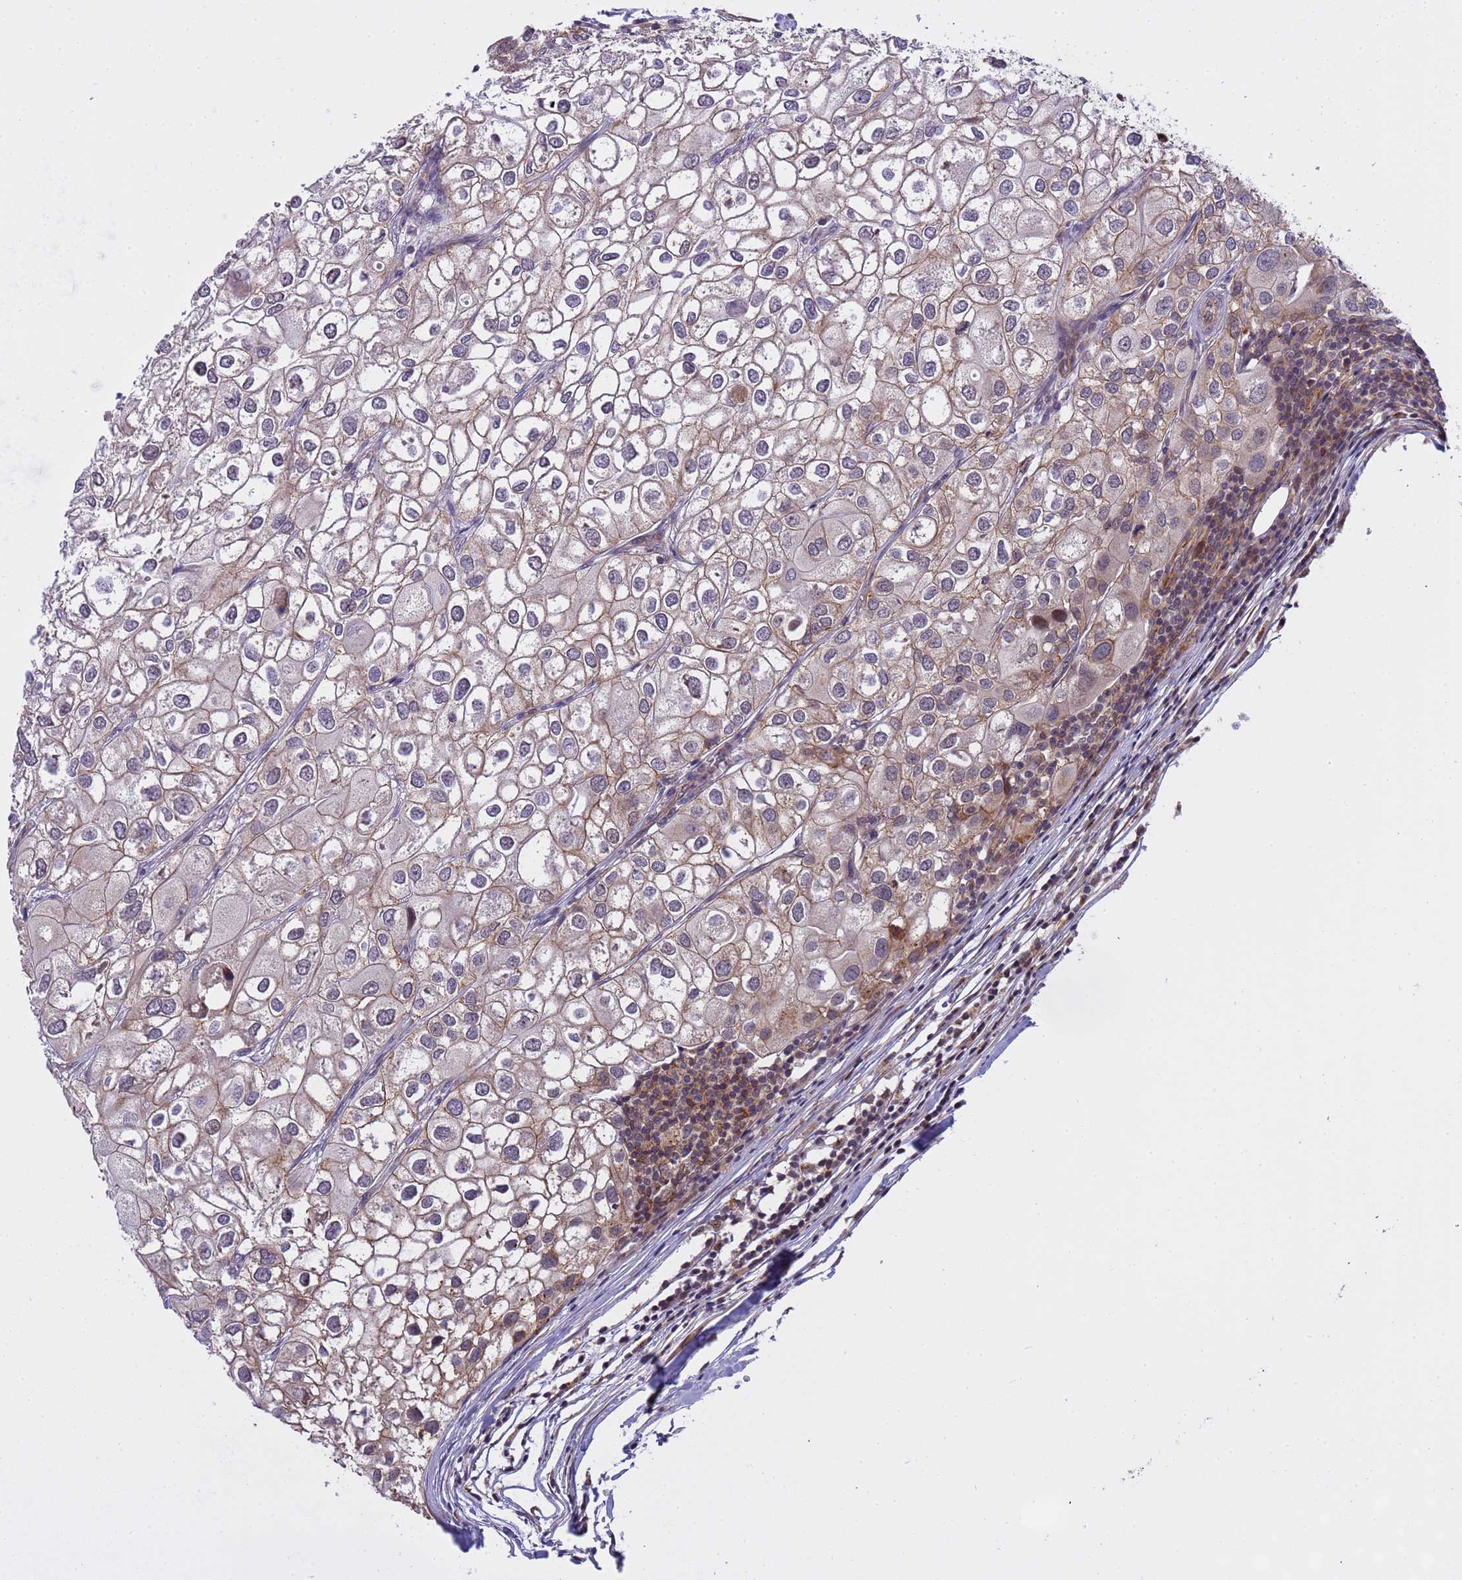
{"staining": {"intensity": "weak", "quantity": "25%-75%", "location": "cytoplasmic/membranous"}, "tissue": "urothelial cancer", "cell_type": "Tumor cells", "image_type": "cancer", "snomed": [{"axis": "morphology", "description": "Urothelial carcinoma, High grade"}, {"axis": "topography", "description": "Urinary bladder"}], "caption": "This is a histology image of IHC staining of urothelial carcinoma (high-grade), which shows weak staining in the cytoplasmic/membranous of tumor cells.", "gene": "EMC2", "patient": {"sex": "male", "age": 64}}